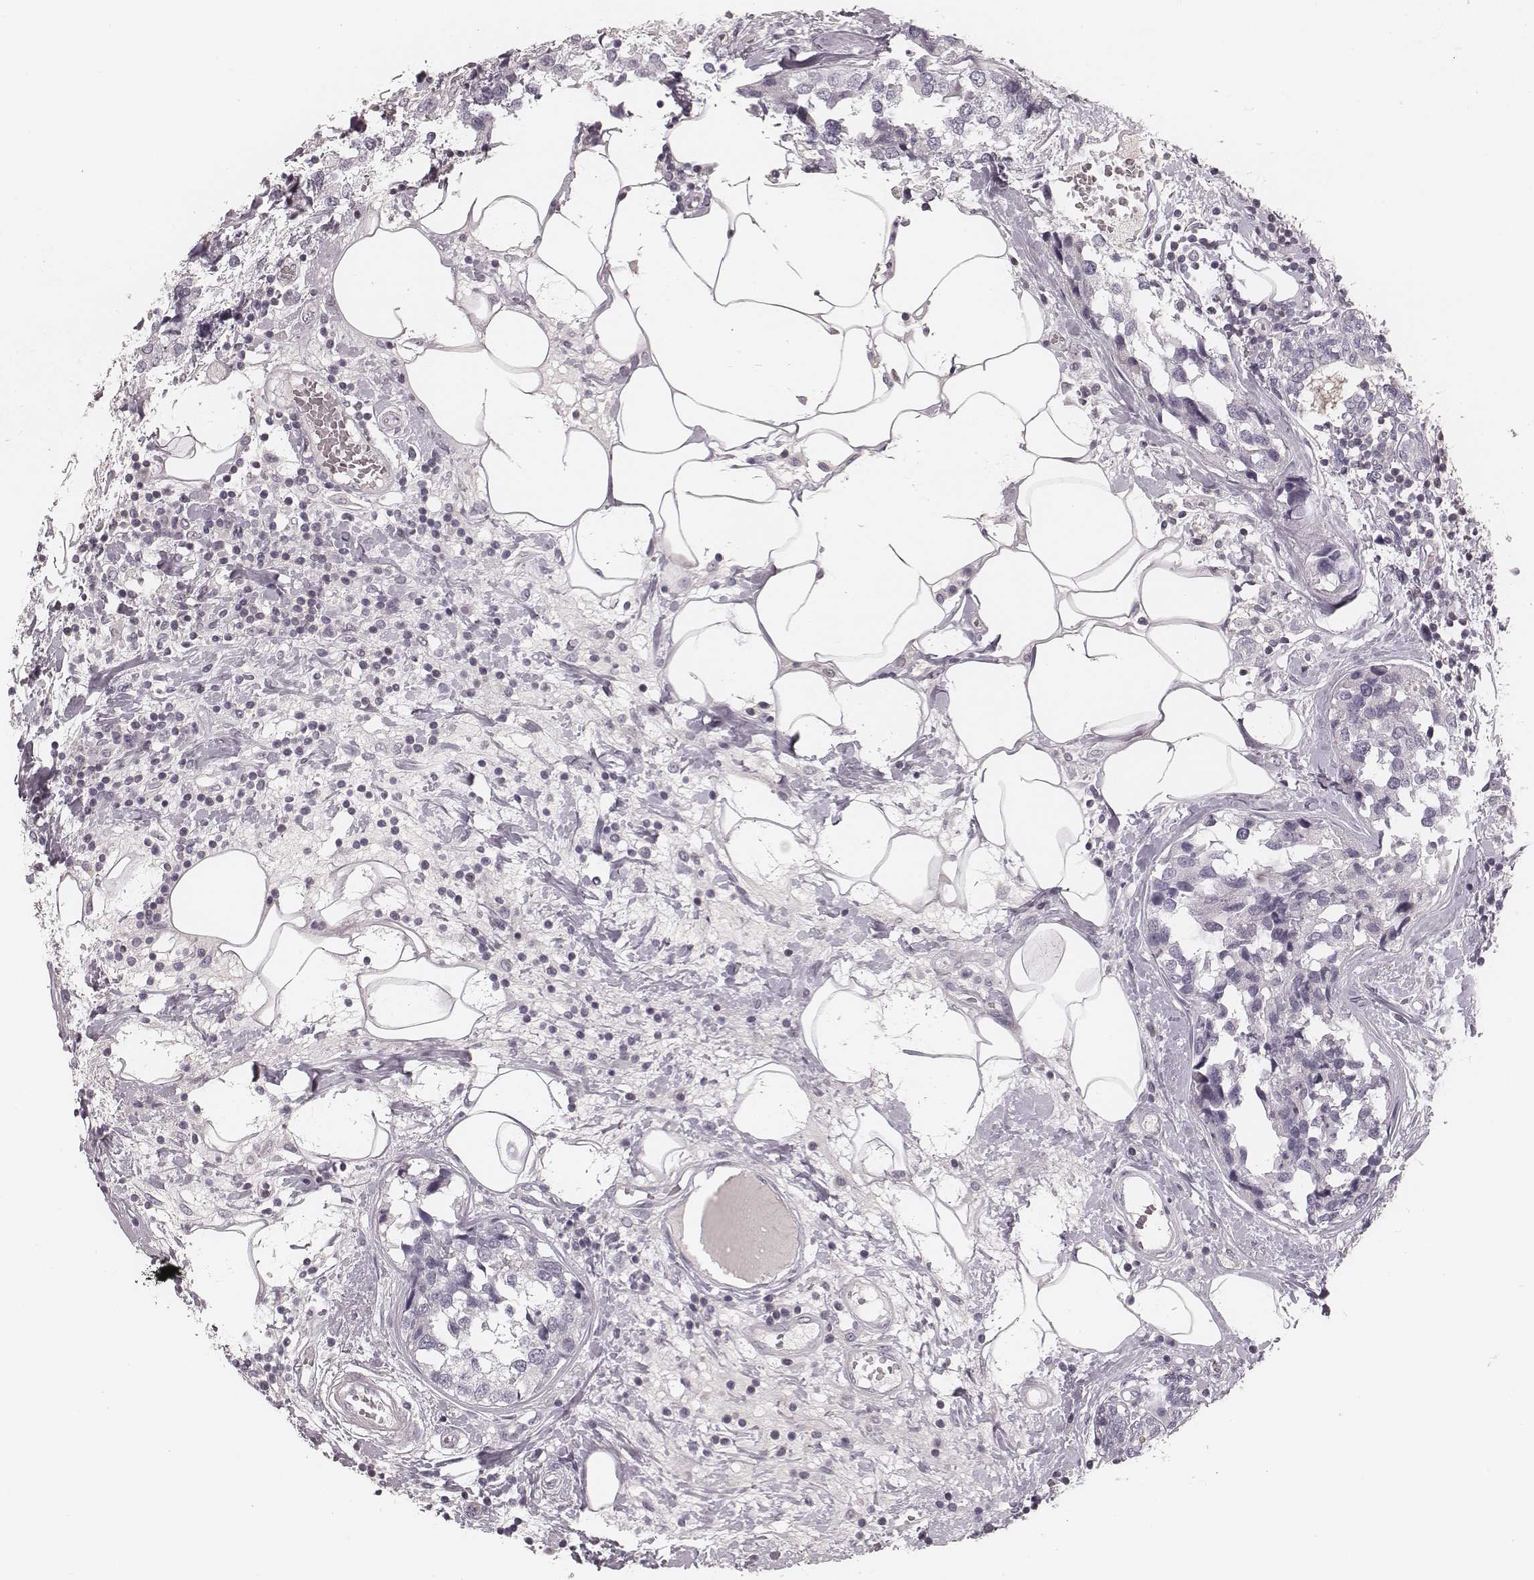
{"staining": {"intensity": "negative", "quantity": "none", "location": "none"}, "tissue": "breast cancer", "cell_type": "Tumor cells", "image_type": "cancer", "snomed": [{"axis": "morphology", "description": "Lobular carcinoma"}, {"axis": "topography", "description": "Breast"}], "caption": "A micrograph of breast lobular carcinoma stained for a protein shows no brown staining in tumor cells.", "gene": "S100Z", "patient": {"sex": "female", "age": 59}}